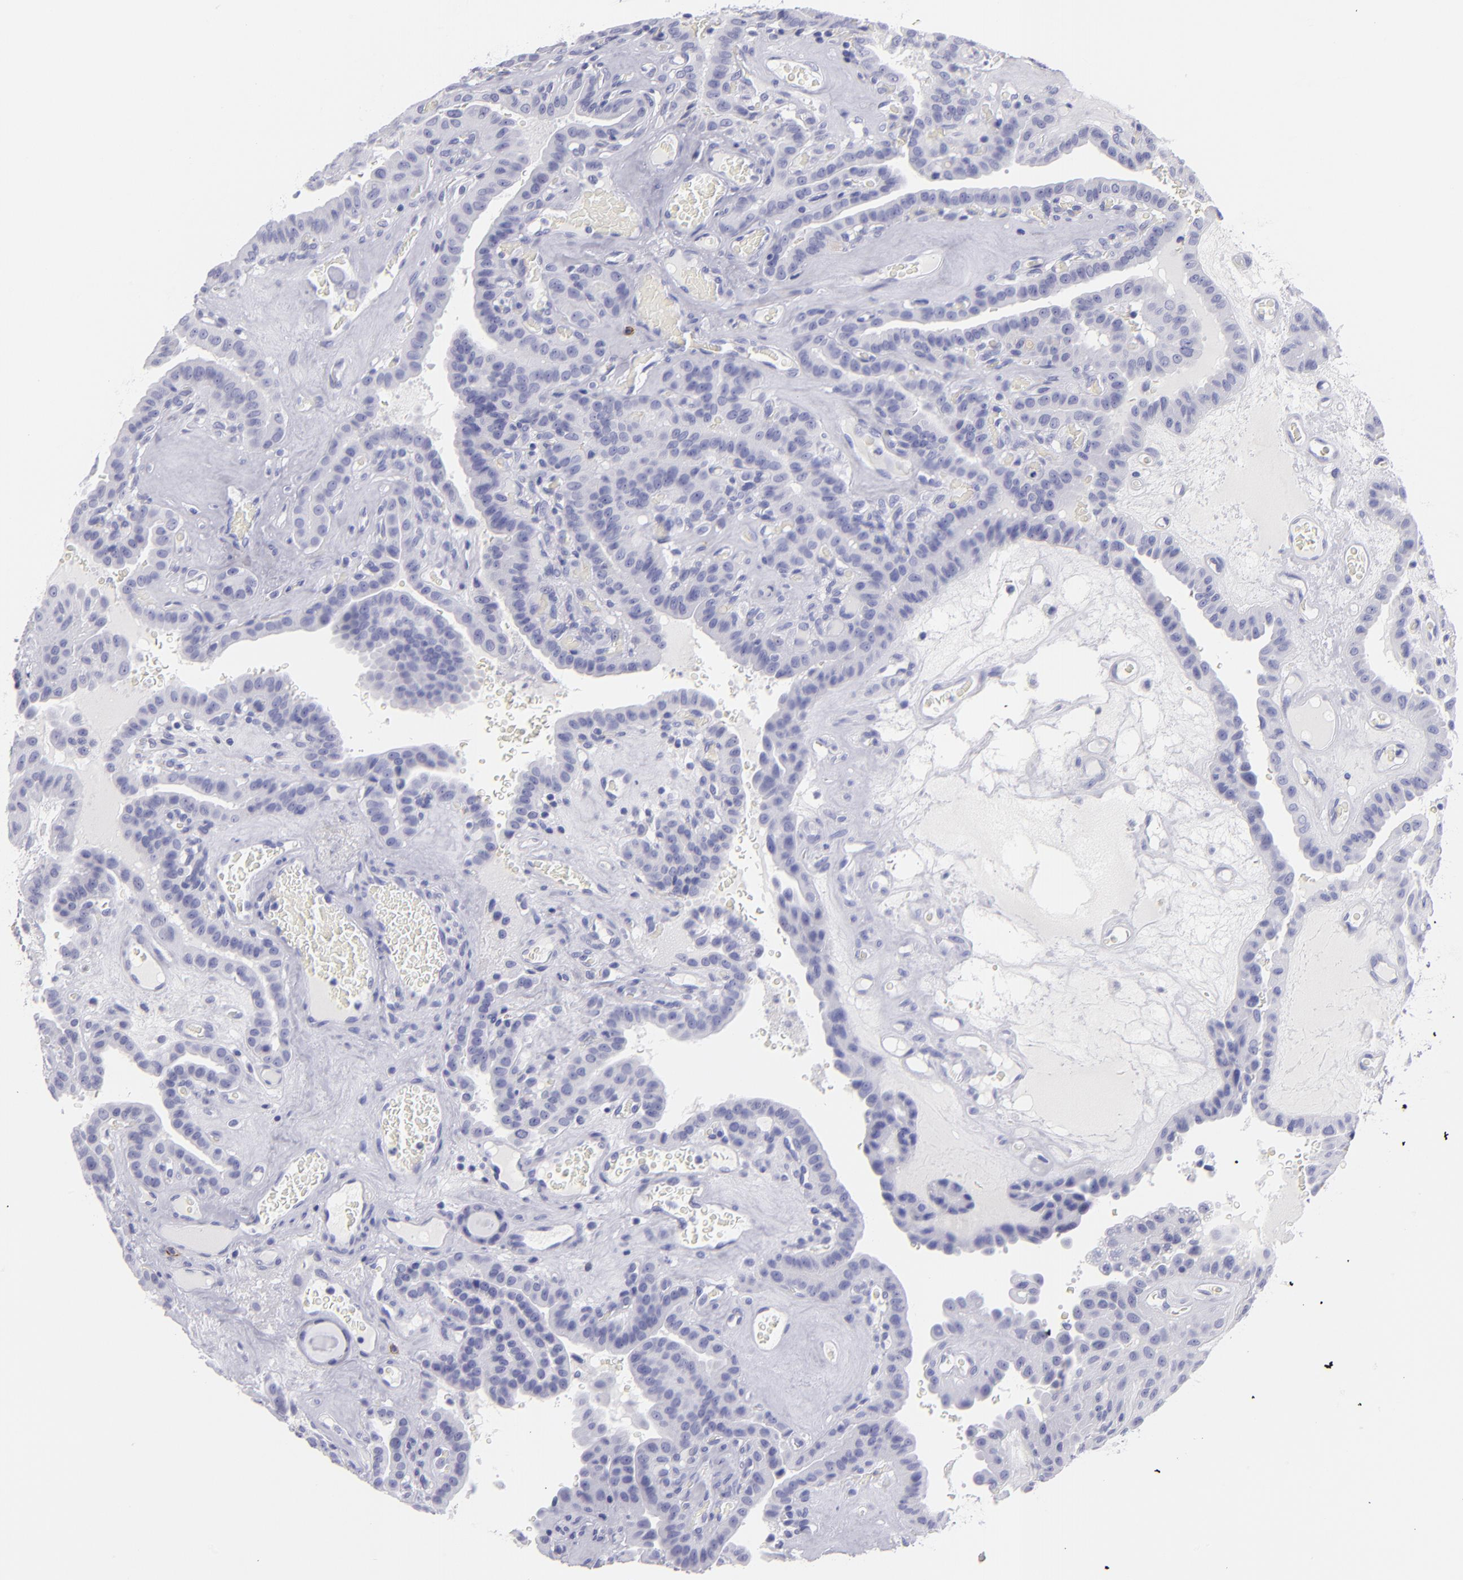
{"staining": {"intensity": "negative", "quantity": "none", "location": "none"}, "tissue": "thyroid cancer", "cell_type": "Tumor cells", "image_type": "cancer", "snomed": [{"axis": "morphology", "description": "Papillary adenocarcinoma, NOS"}, {"axis": "topography", "description": "Thyroid gland"}], "caption": "There is no significant expression in tumor cells of thyroid papillary adenocarcinoma. (DAB immunohistochemistry (IHC) with hematoxylin counter stain).", "gene": "CD82", "patient": {"sex": "male", "age": 87}}